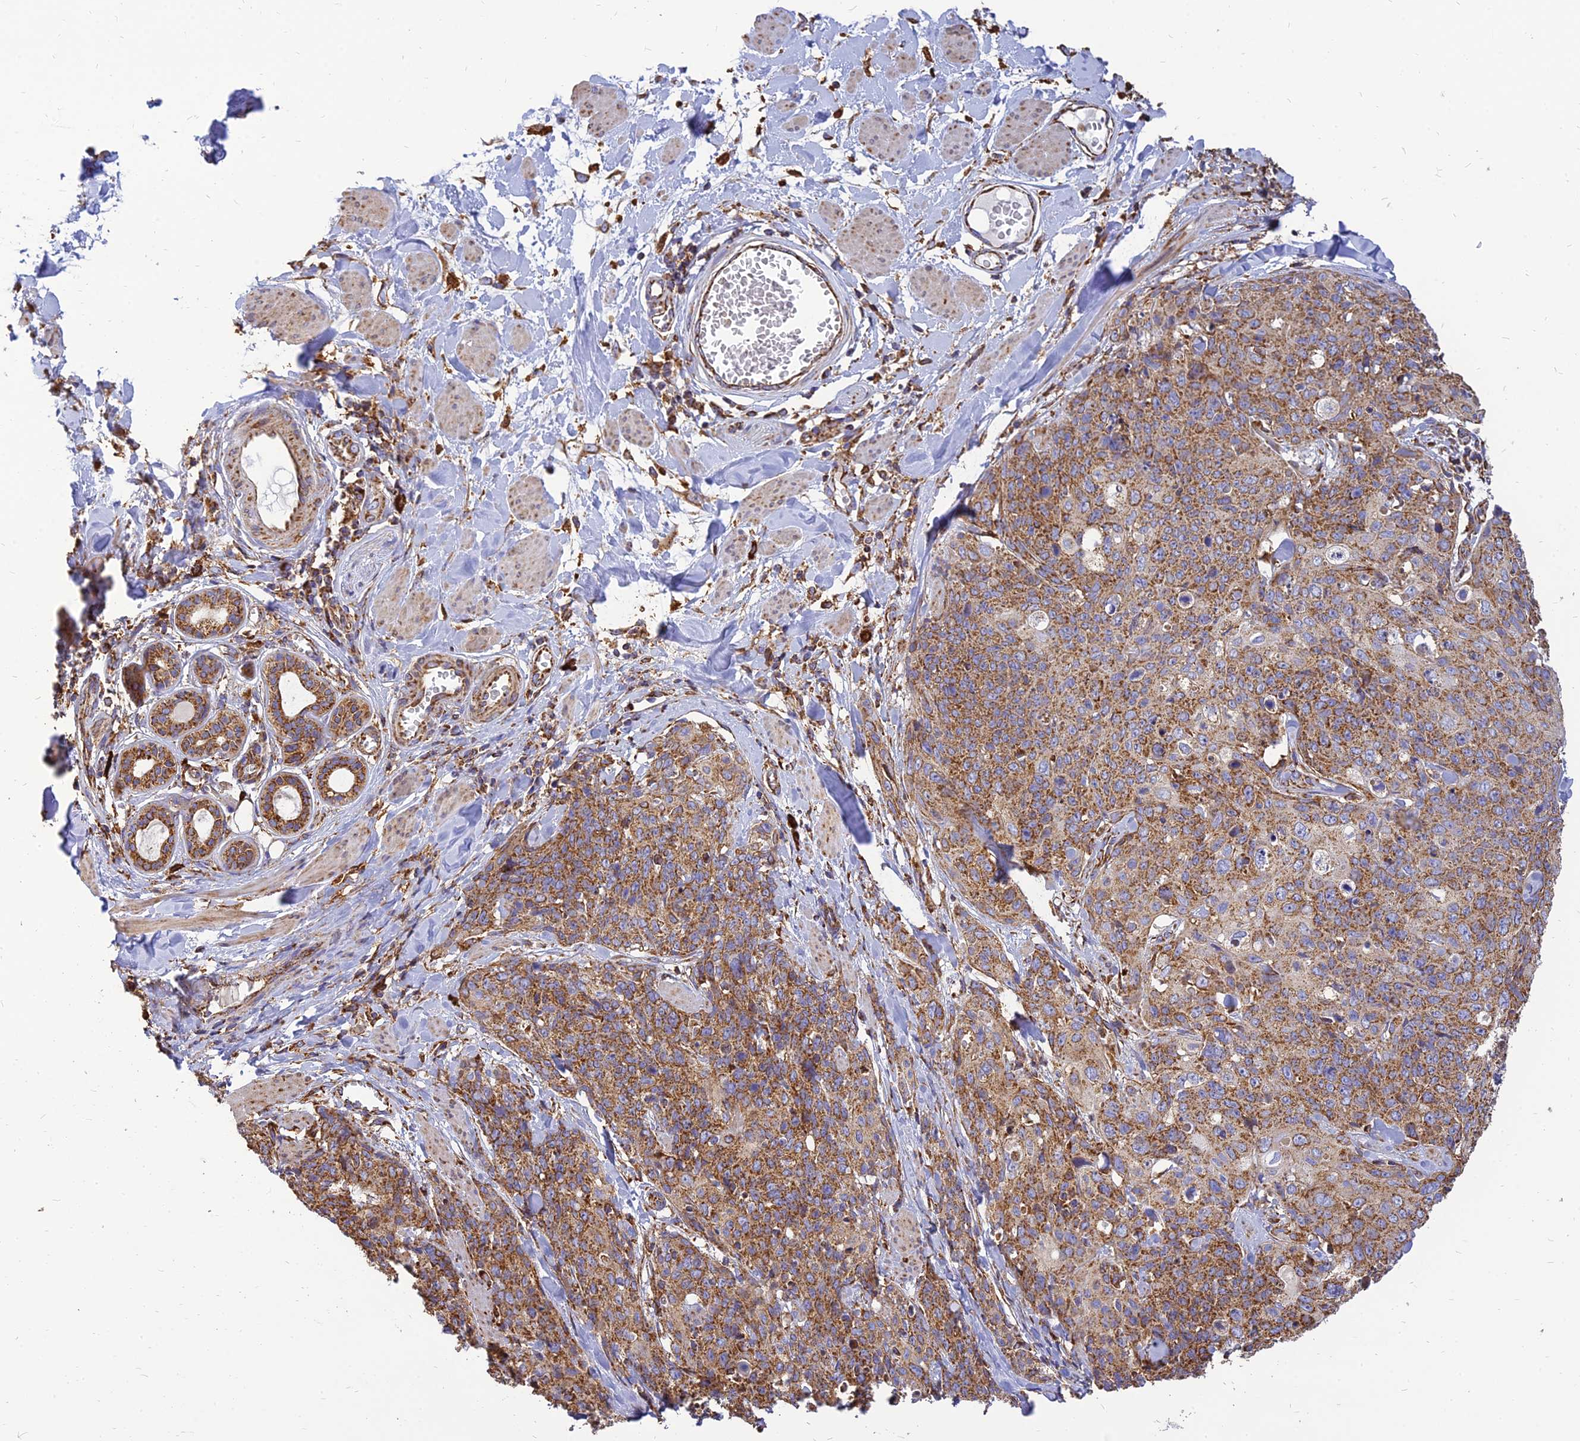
{"staining": {"intensity": "moderate", "quantity": ">75%", "location": "cytoplasmic/membranous"}, "tissue": "skin cancer", "cell_type": "Tumor cells", "image_type": "cancer", "snomed": [{"axis": "morphology", "description": "Squamous cell carcinoma, NOS"}, {"axis": "topography", "description": "Skin"}, {"axis": "topography", "description": "Vulva"}], "caption": "Tumor cells show medium levels of moderate cytoplasmic/membranous expression in about >75% of cells in skin cancer.", "gene": "THUMPD2", "patient": {"sex": "female", "age": 85}}